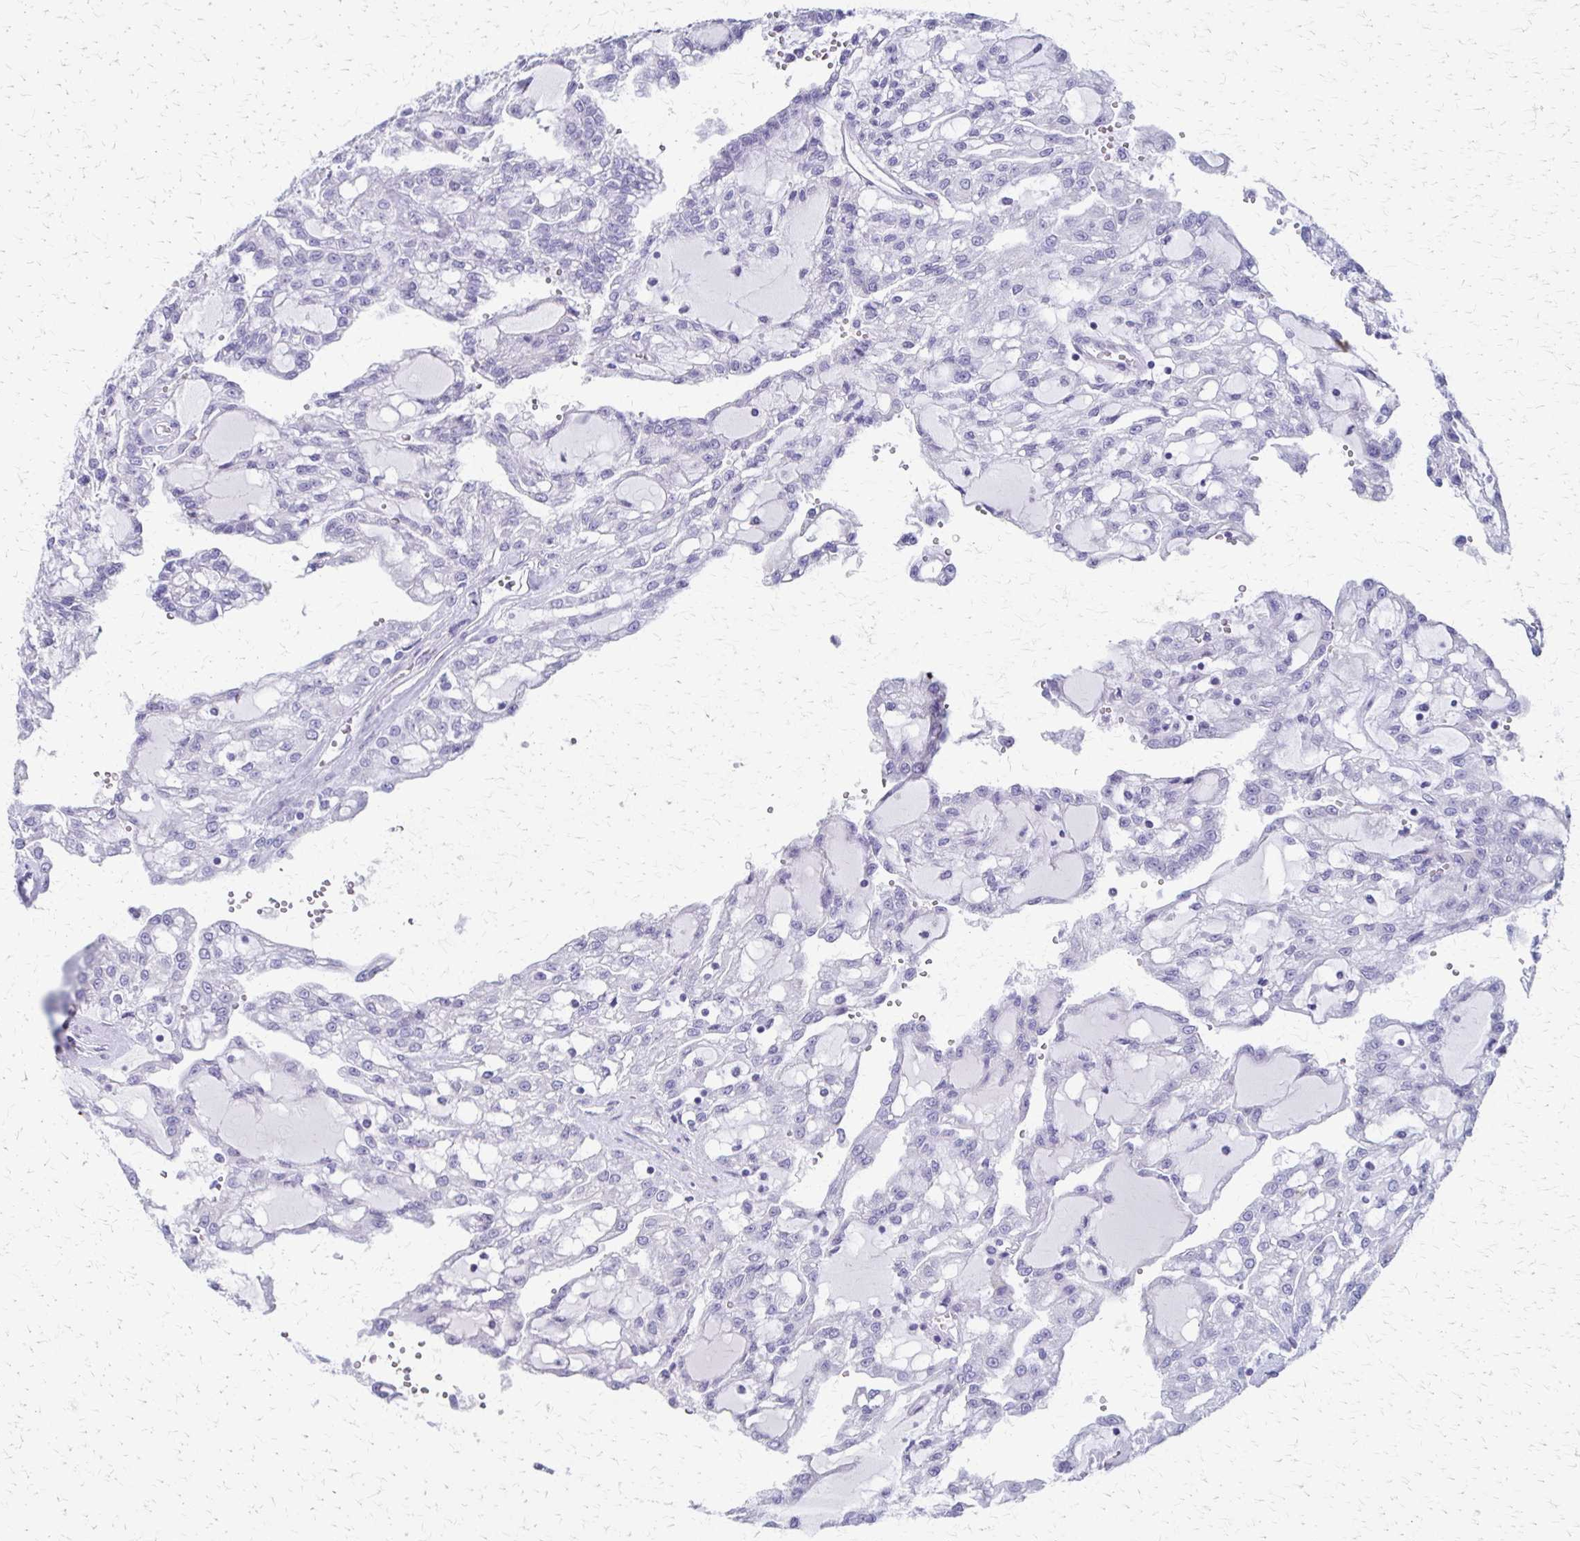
{"staining": {"intensity": "negative", "quantity": "none", "location": "none"}, "tissue": "renal cancer", "cell_type": "Tumor cells", "image_type": "cancer", "snomed": [{"axis": "morphology", "description": "Adenocarcinoma, NOS"}, {"axis": "topography", "description": "Kidney"}], "caption": "This is an IHC image of human renal cancer (adenocarcinoma). There is no expression in tumor cells.", "gene": "ZSCAN5B", "patient": {"sex": "male", "age": 63}}